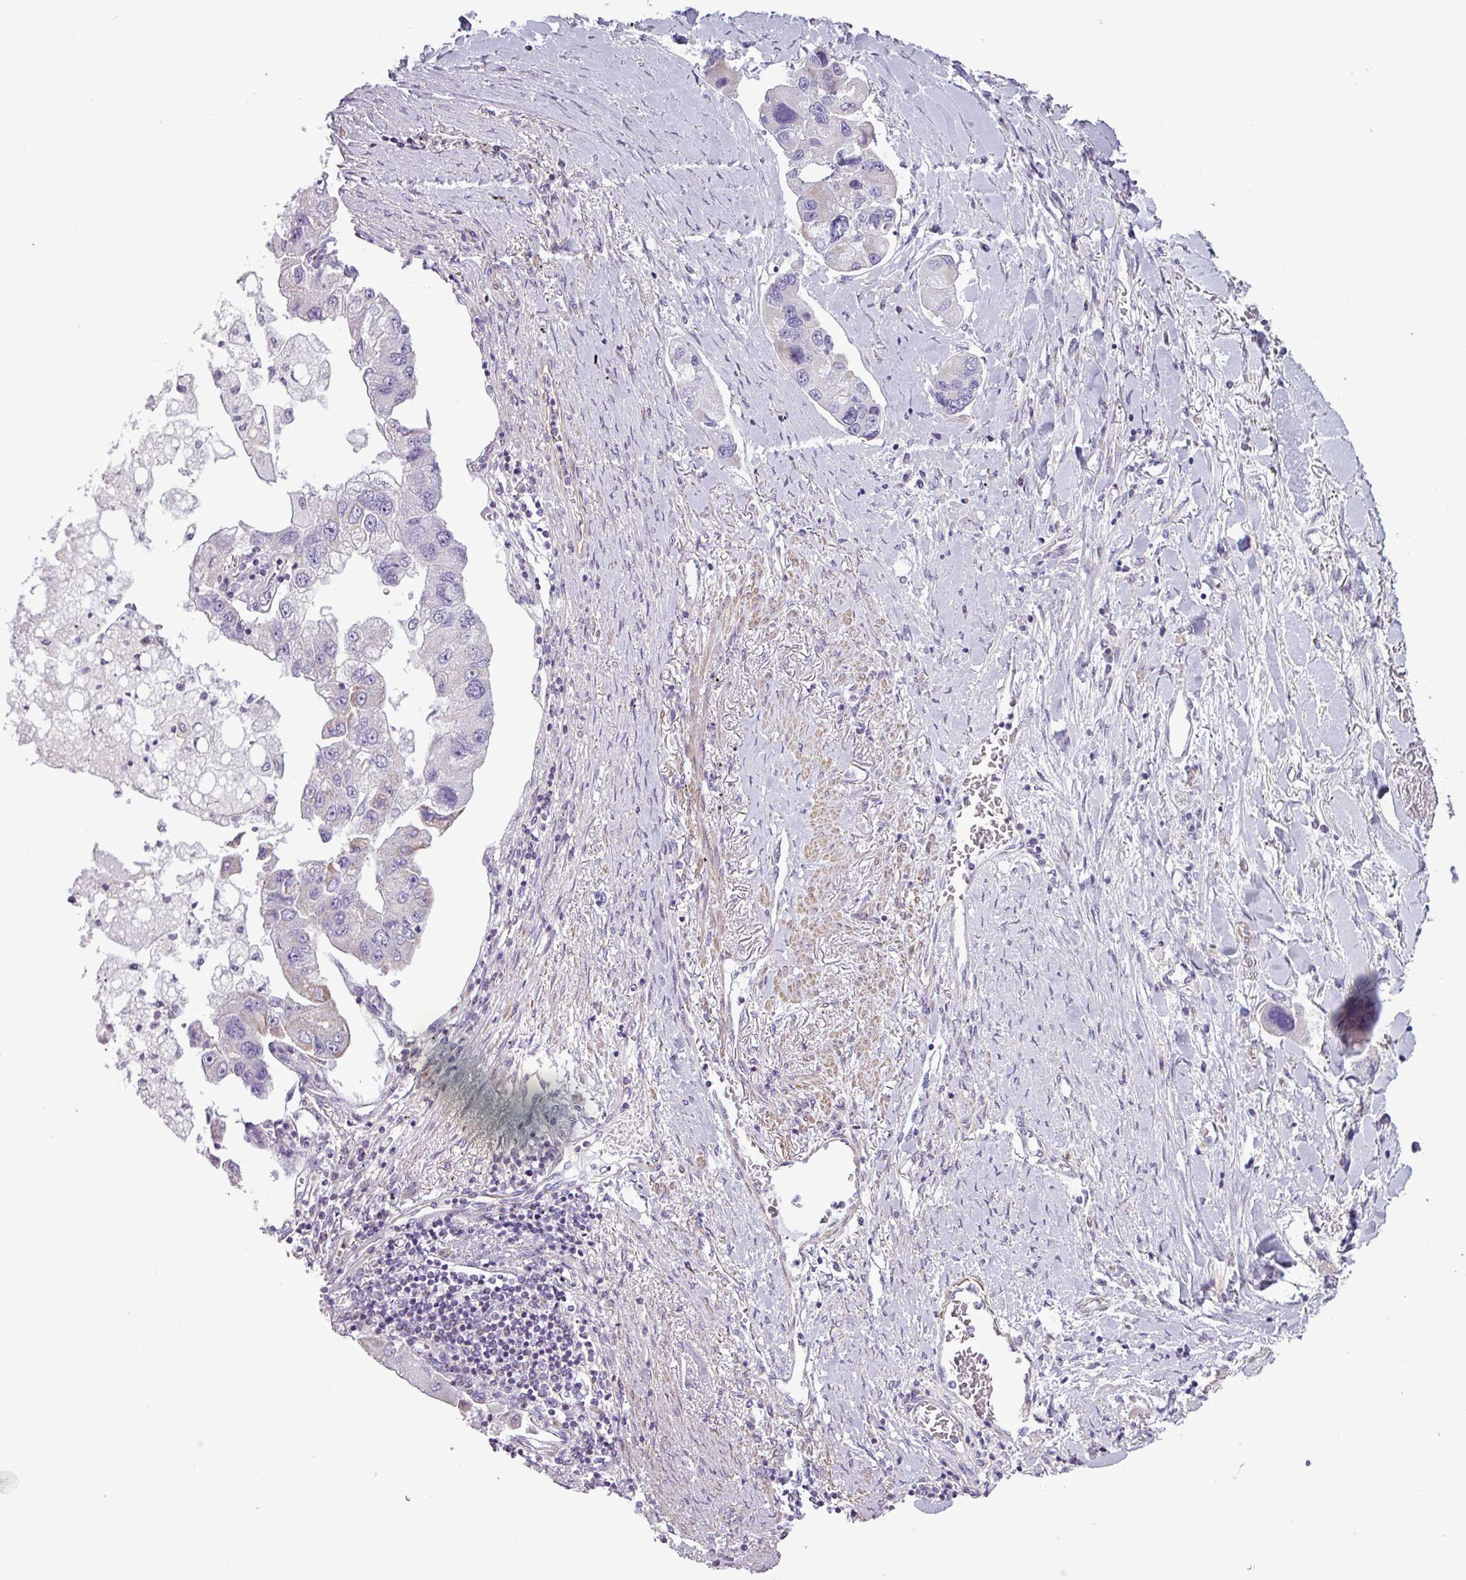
{"staining": {"intensity": "negative", "quantity": "none", "location": "none"}, "tissue": "lung cancer", "cell_type": "Tumor cells", "image_type": "cancer", "snomed": [{"axis": "morphology", "description": "Adenocarcinoma, NOS"}, {"axis": "topography", "description": "Lung"}], "caption": "IHC photomicrograph of lung cancer stained for a protein (brown), which reveals no staining in tumor cells.", "gene": "BTN2A2", "patient": {"sex": "female", "age": 54}}